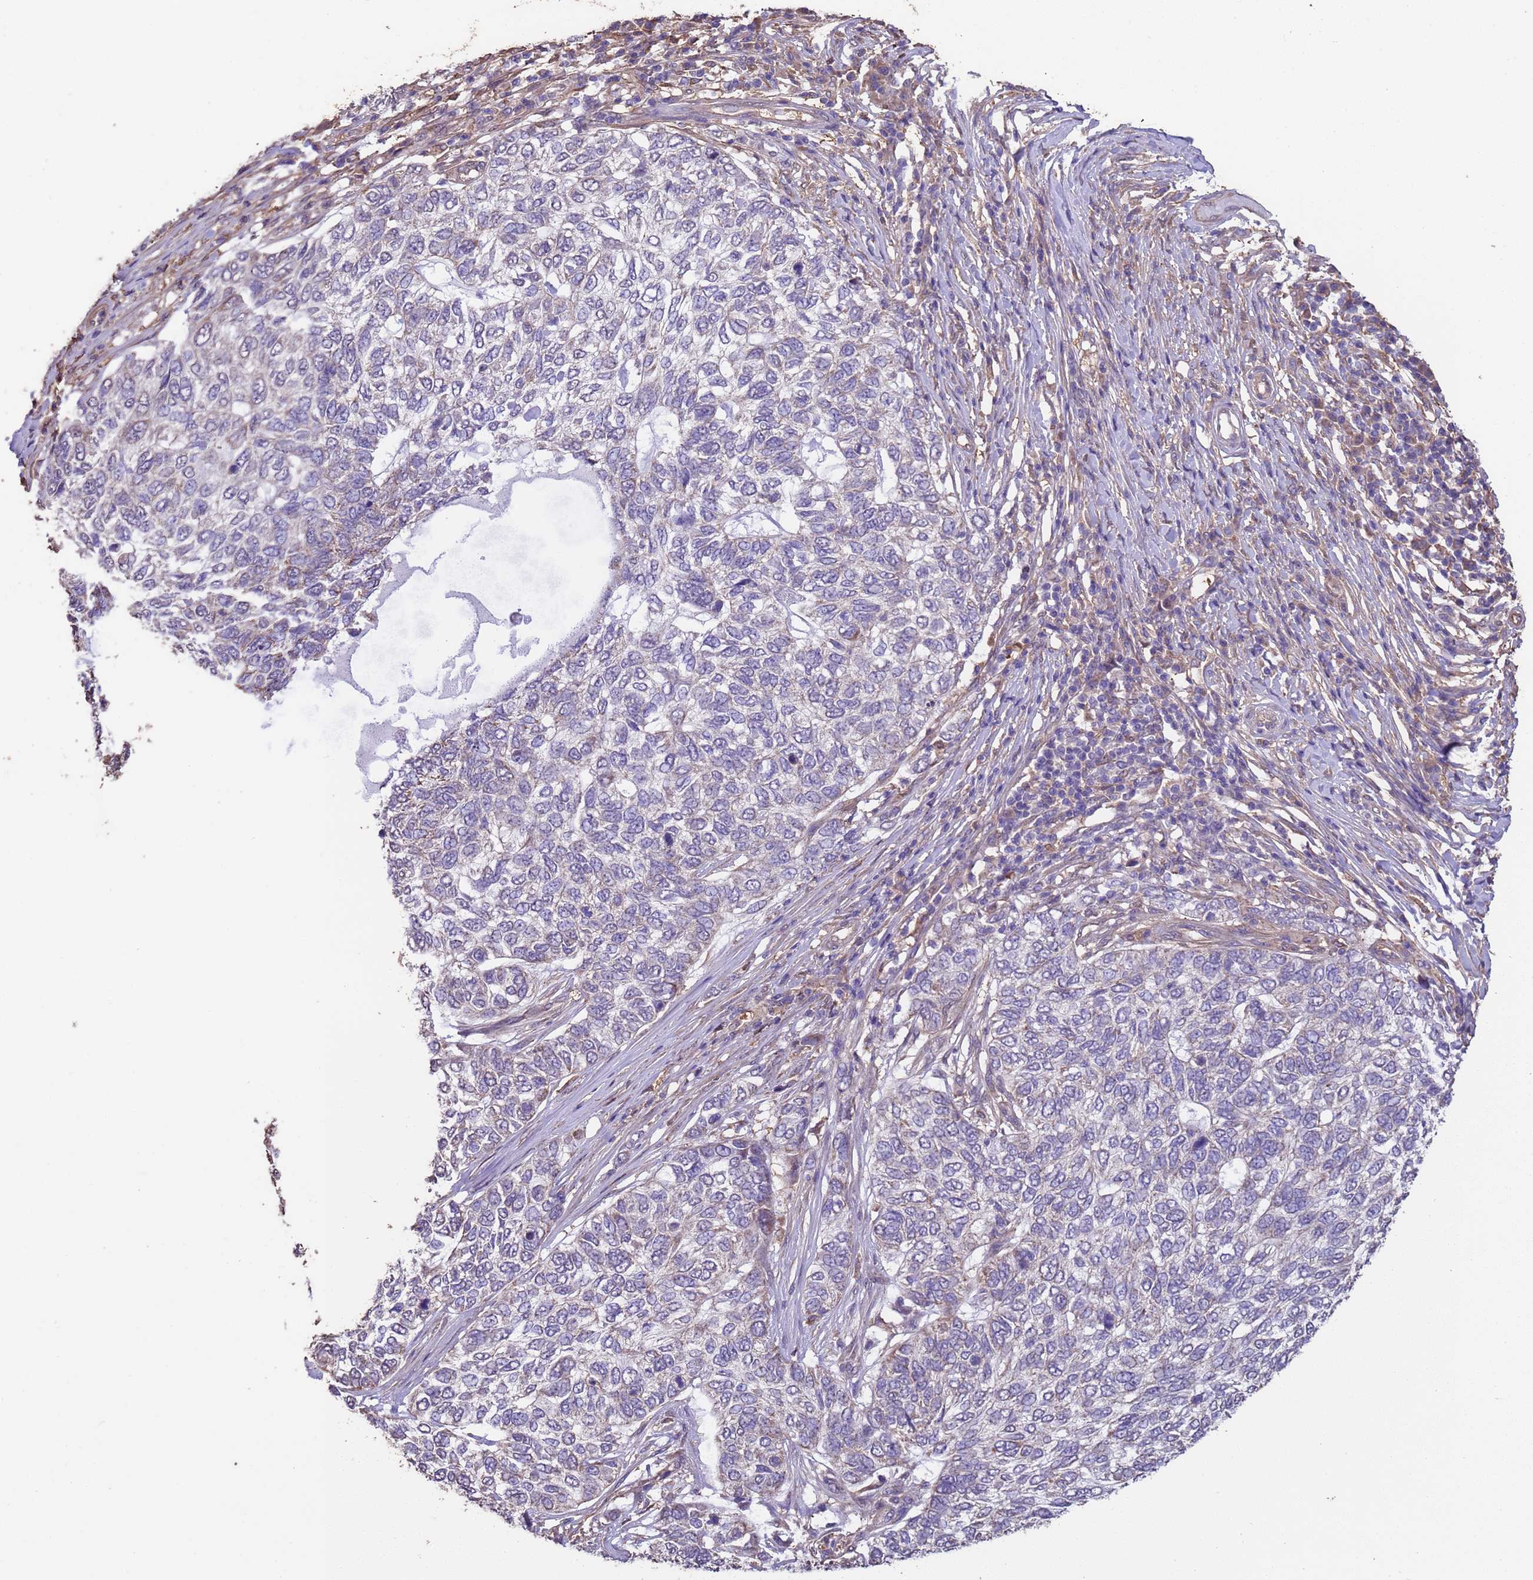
{"staining": {"intensity": "negative", "quantity": "none", "location": "none"}, "tissue": "skin cancer", "cell_type": "Tumor cells", "image_type": "cancer", "snomed": [{"axis": "morphology", "description": "Basal cell carcinoma"}, {"axis": "topography", "description": "Skin"}], "caption": "Immunohistochemistry image of neoplastic tissue: human skin basal cell carcinoma stained with DAB (3,3'-diaminobenzidine) reveals no significant protein staining in tumor cells.", "gene": "NPHP1", "patient": {"sex": "female", "age": 65}}